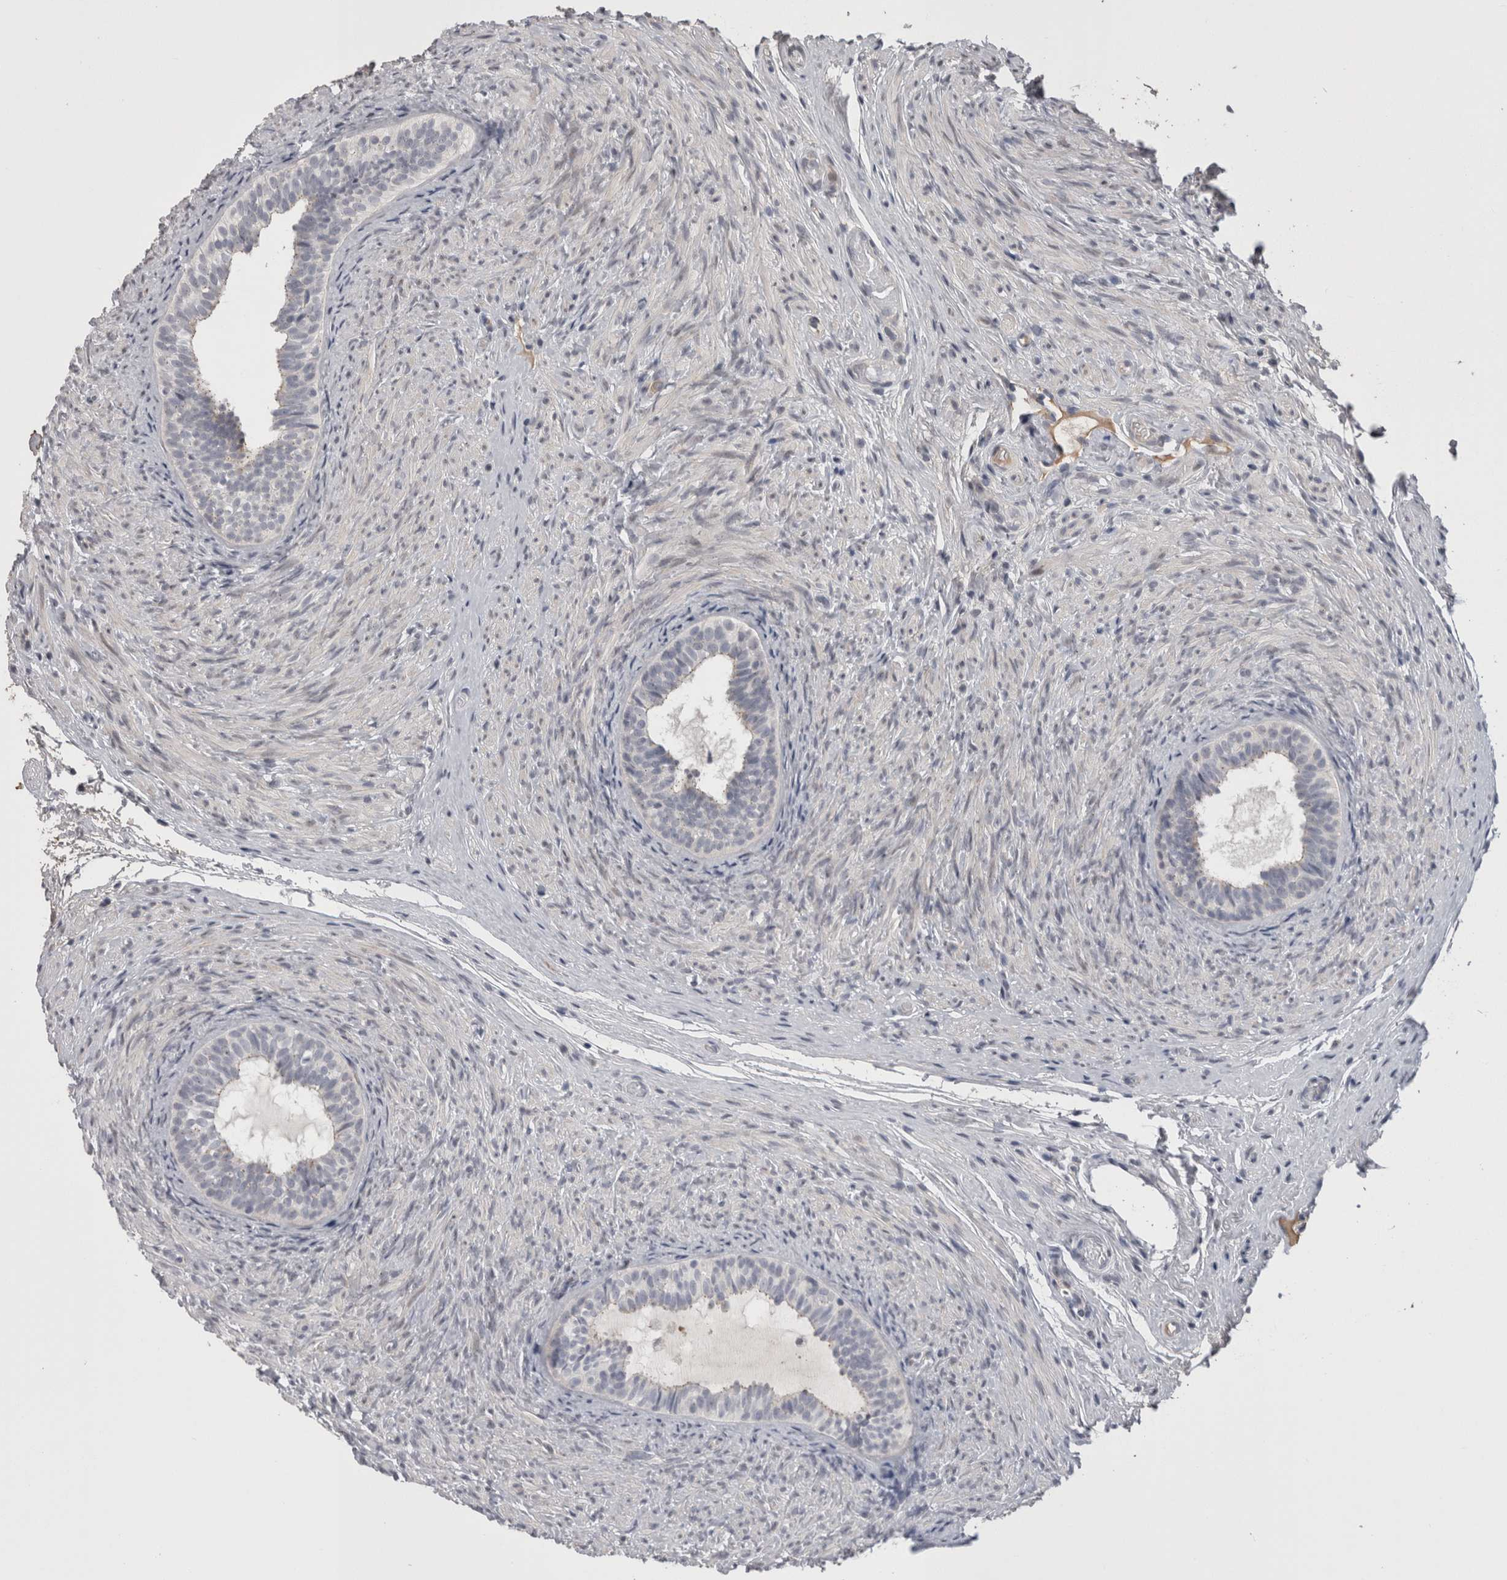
{"staining": {"intensity": "negative", "quantity": "none", "location": "none"}, "tissue": "epididymis", "cell_type": "Glandular cells", "image_type": "normal", "snomed": [{"axis": "morphology", "description": "Normal tissue, NOS"}, {"axis": "topography", "description": "Epididymis"}], "caption": "The immunohistochemistry (IHC) histopathology image has no significant expression in glandular cells of epididymis.", "gene": "STC1", "patient": {"sex": "male", "age": 5}}